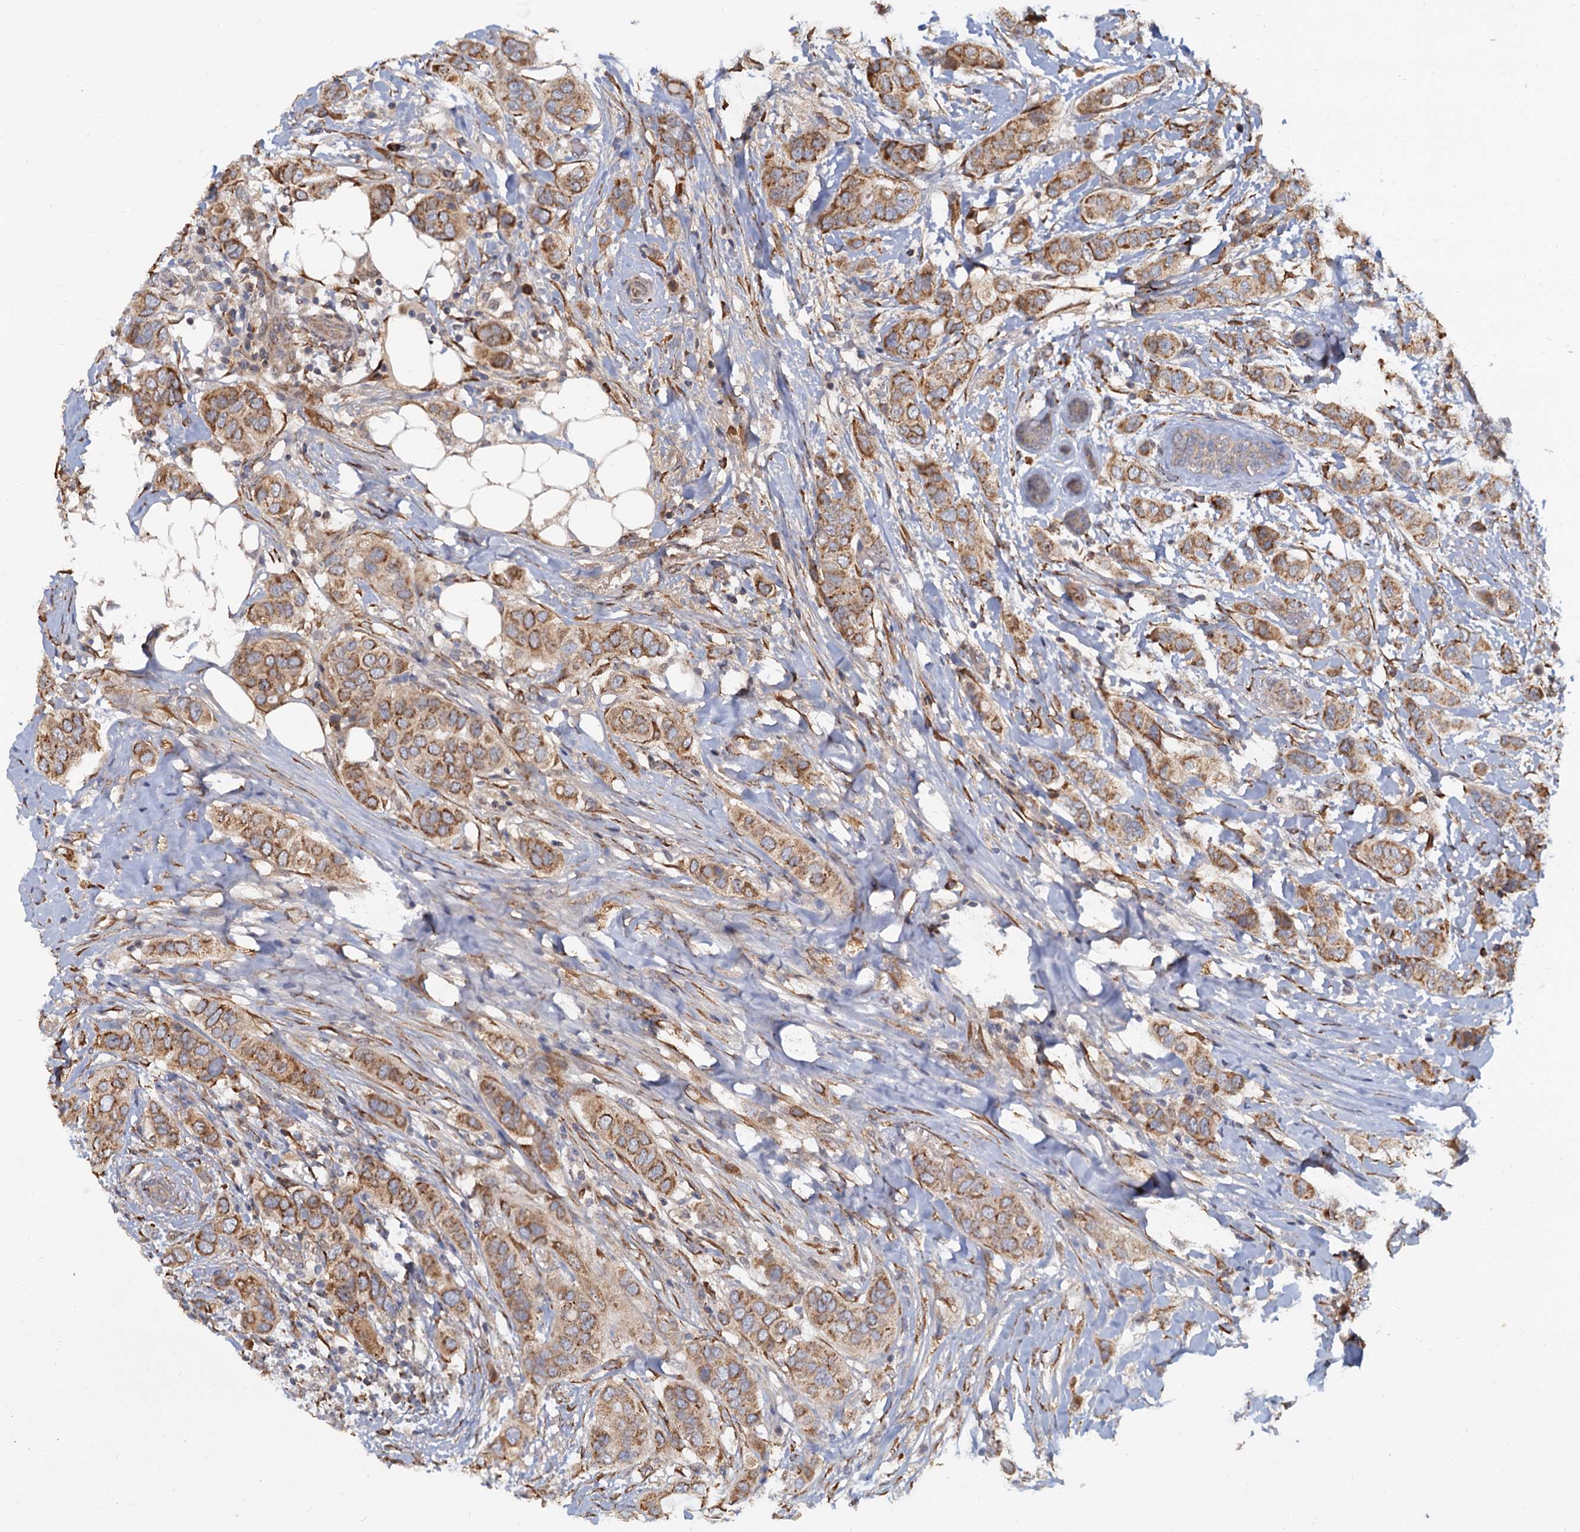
{"staining": {"intensity": "moderate", "quantity": ">75%", "location": "cytoplasmic/membranous"}, "tissue": "breast cancer", "cell_type": "Tumor cells", "image_type": "cancer", "snomed": [{"axis": "morphology", "description": "Lobular carcinoma"}, {"axis": "topography", "description": "Breast"}], "caption": "Protein staining by immunohistochemistry (IHC) displays moderate cytoplasmic/membranous staining in approximately >75% of tumor cells in breast cancer (lobular carcinoma).", "gene": "LRRC51", "patient": {"sex": "female", "age": 51}}